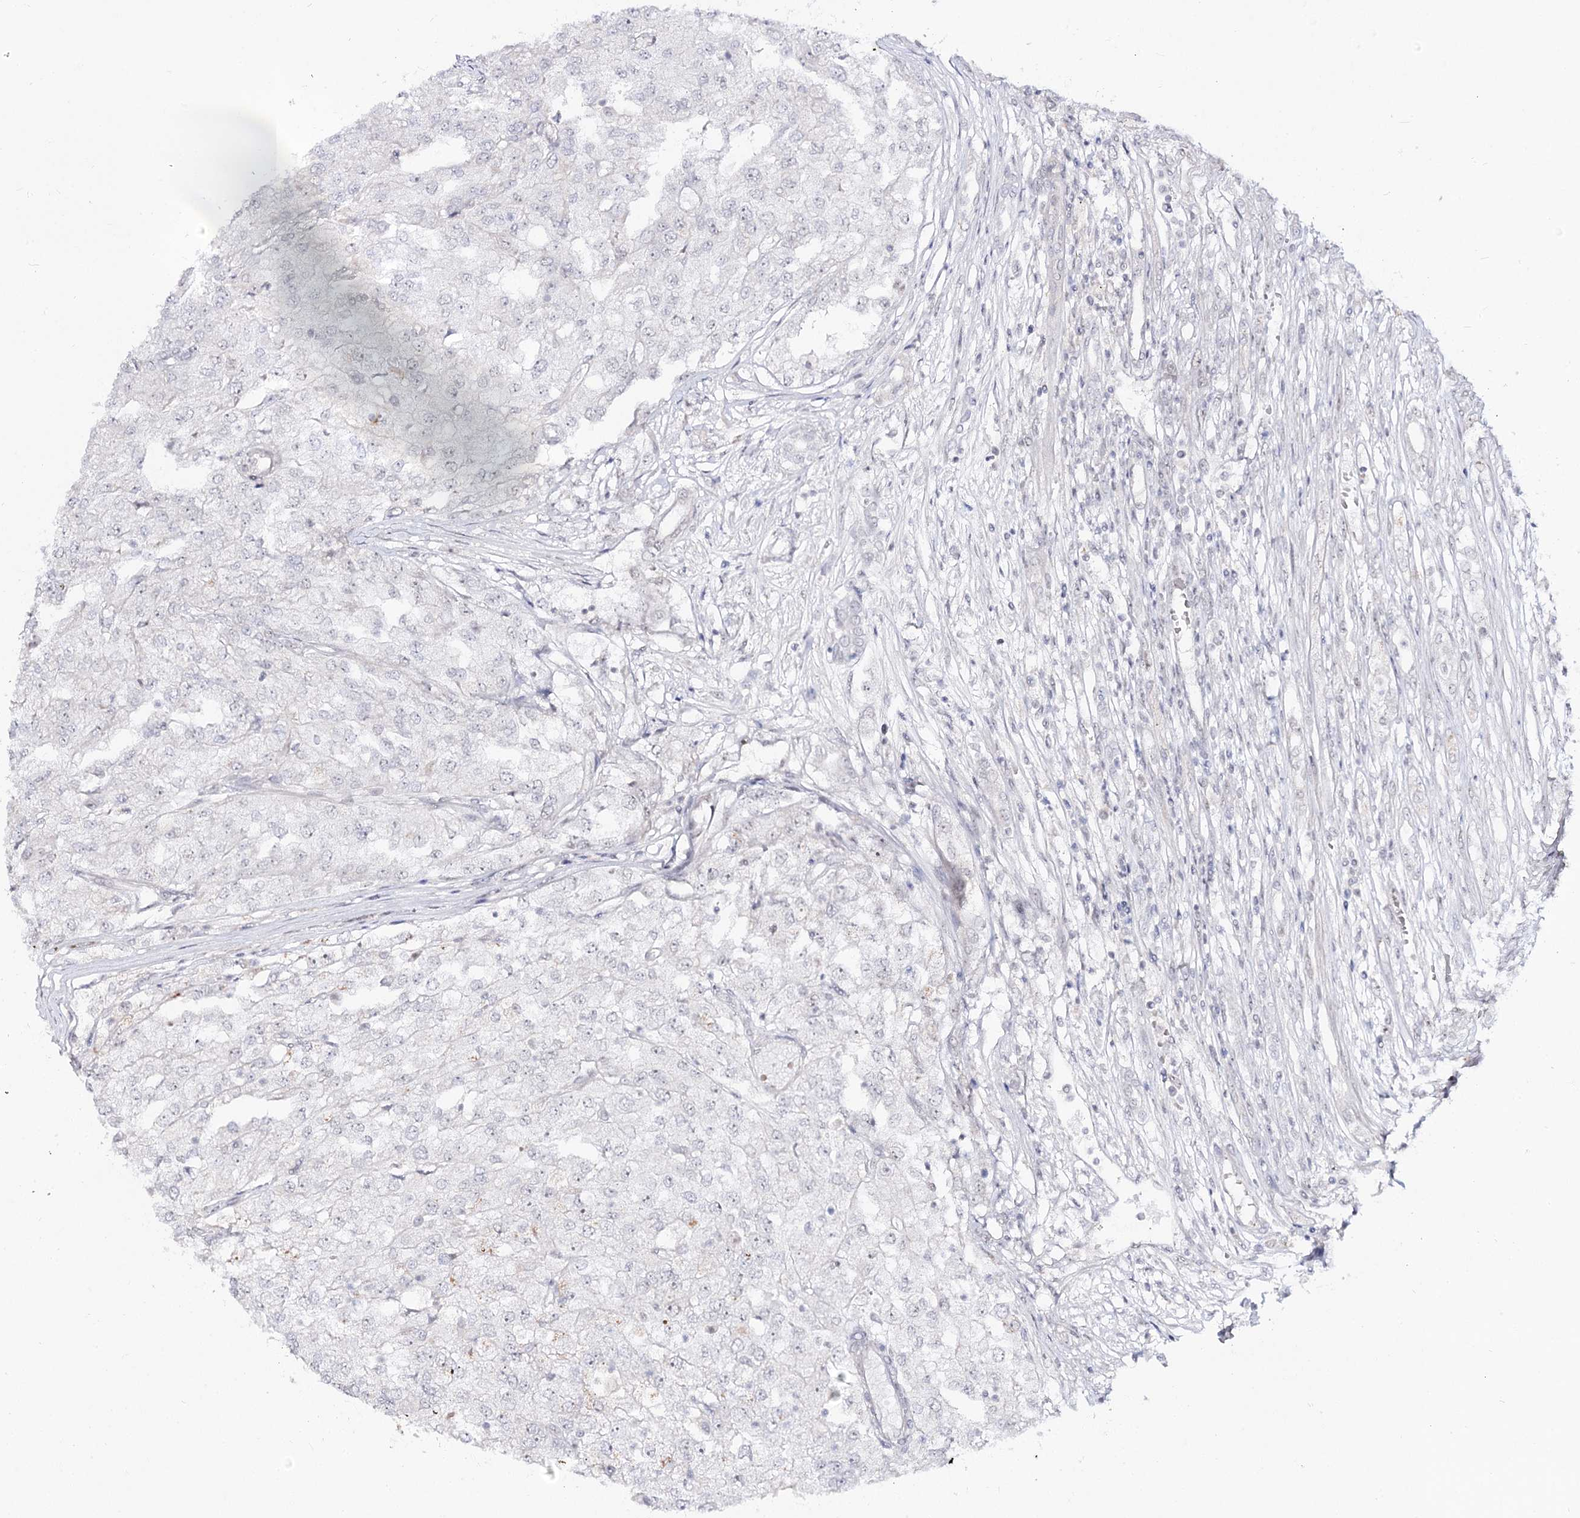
{"staining": {"intensity": "negative", "quantity": "none", "location": "none"}, "tissue": "renal cancer", "cell_type": "Tumor cells", "image_type": "cancer", "snomed": [{"axis": "morphology", "description": "Adenocarcinoma, NOS"}, {"axis": "topography", "description": "Kidney"}], "caption": "Tumor cells are negative for brown protein staining in adenocarcinoma (renal). Nuclei are stained in blue.", "gene": "RRP9", "patient": {"sex": "female", "age": 54}}